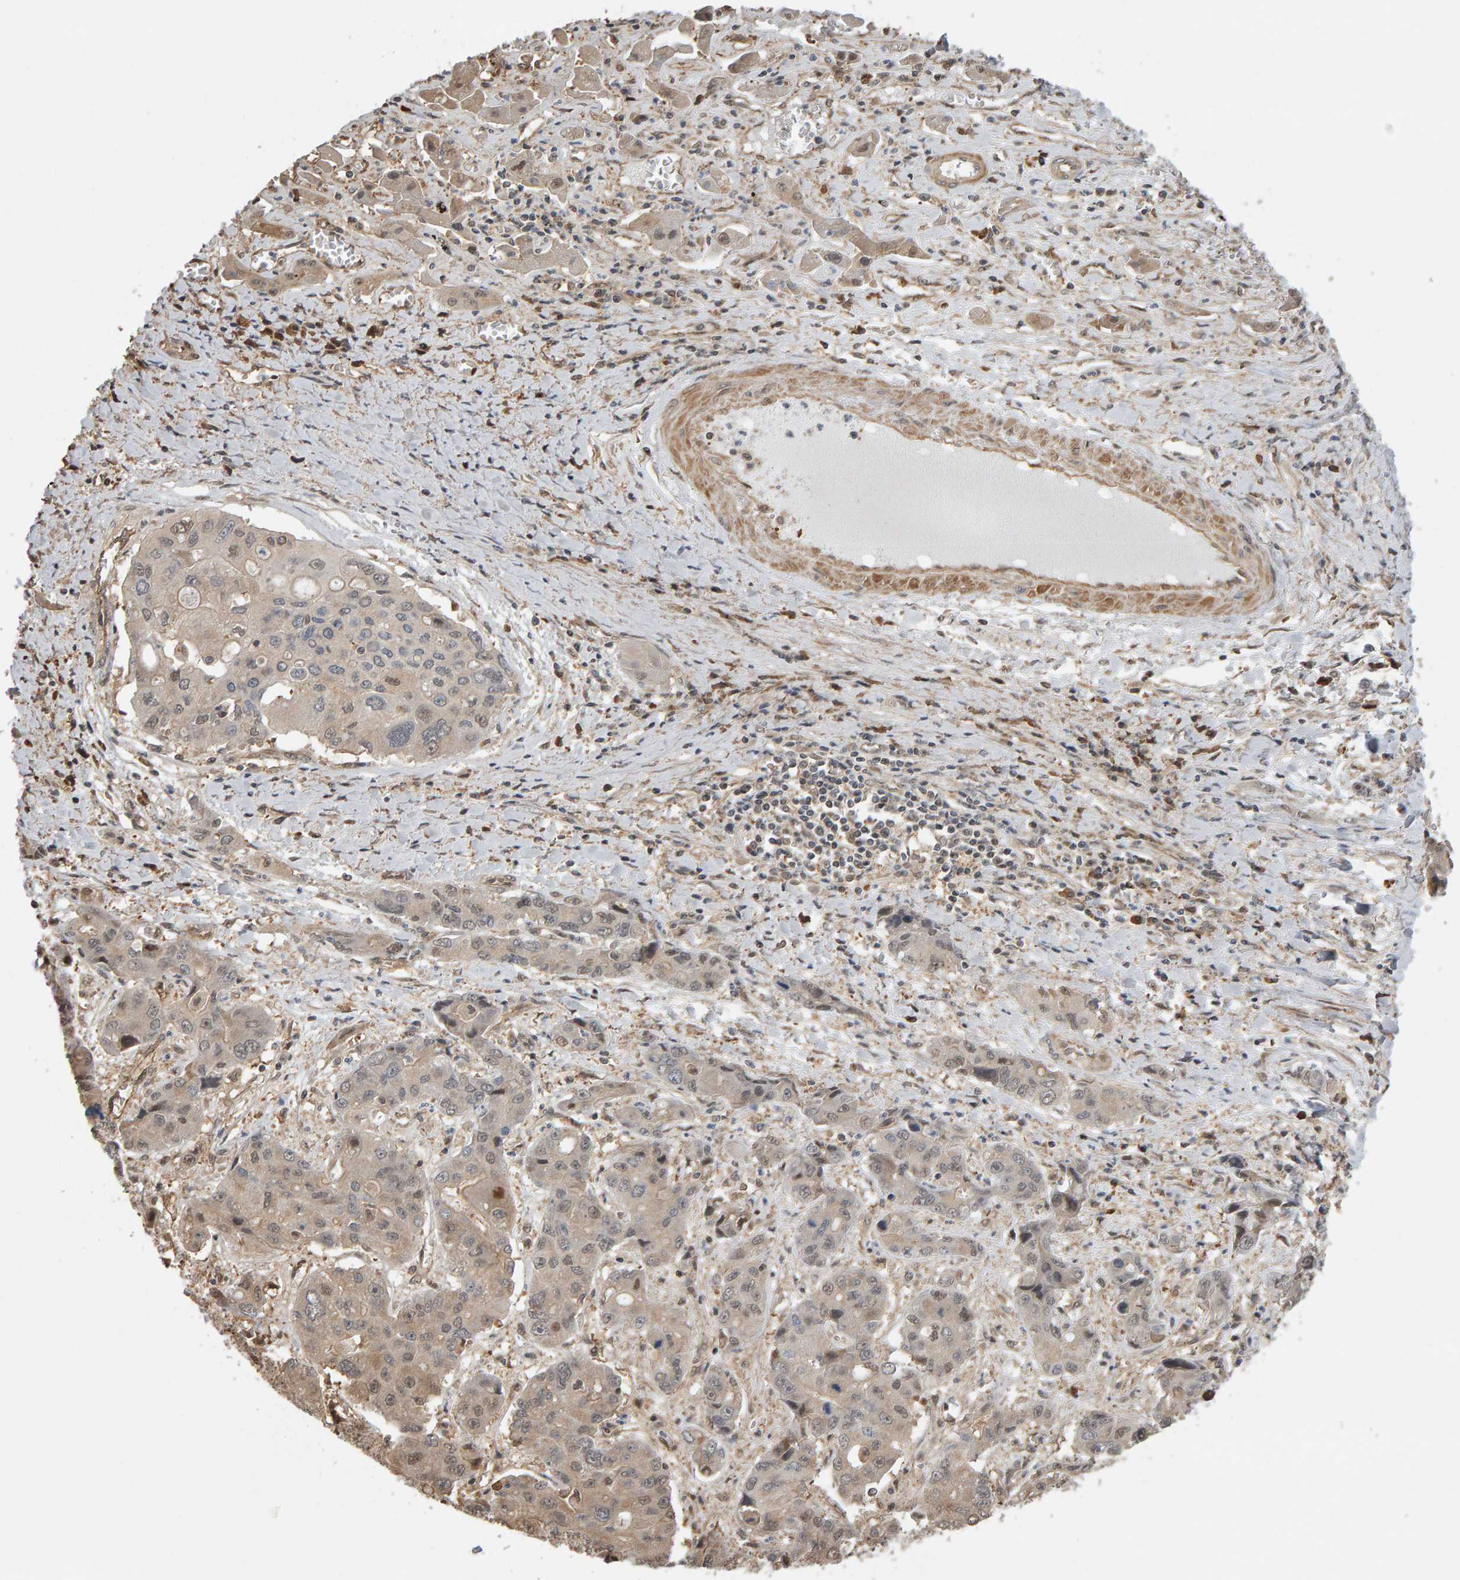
{"staining": {"intensity": "weak", "quantity": "<25%", "location": "cytoplasmic/membranous"}, "tissue": "liver cancer", "cell_type": "Tumor cells", "image_type": "cancer", "snomed": [{"axis": "morphology", "description": "Cholangiocarcinoma"}, {"axis": "topography", "description": "Liver"}], "caption": "DAB (3,3'-diaminobenzidine) immunohistochemical staining of human liver cholangiocarcinoma exhibits no significant expression in tumor cells.", "gene": "COASY", "patient": {"sex": "male", "age": 67}}